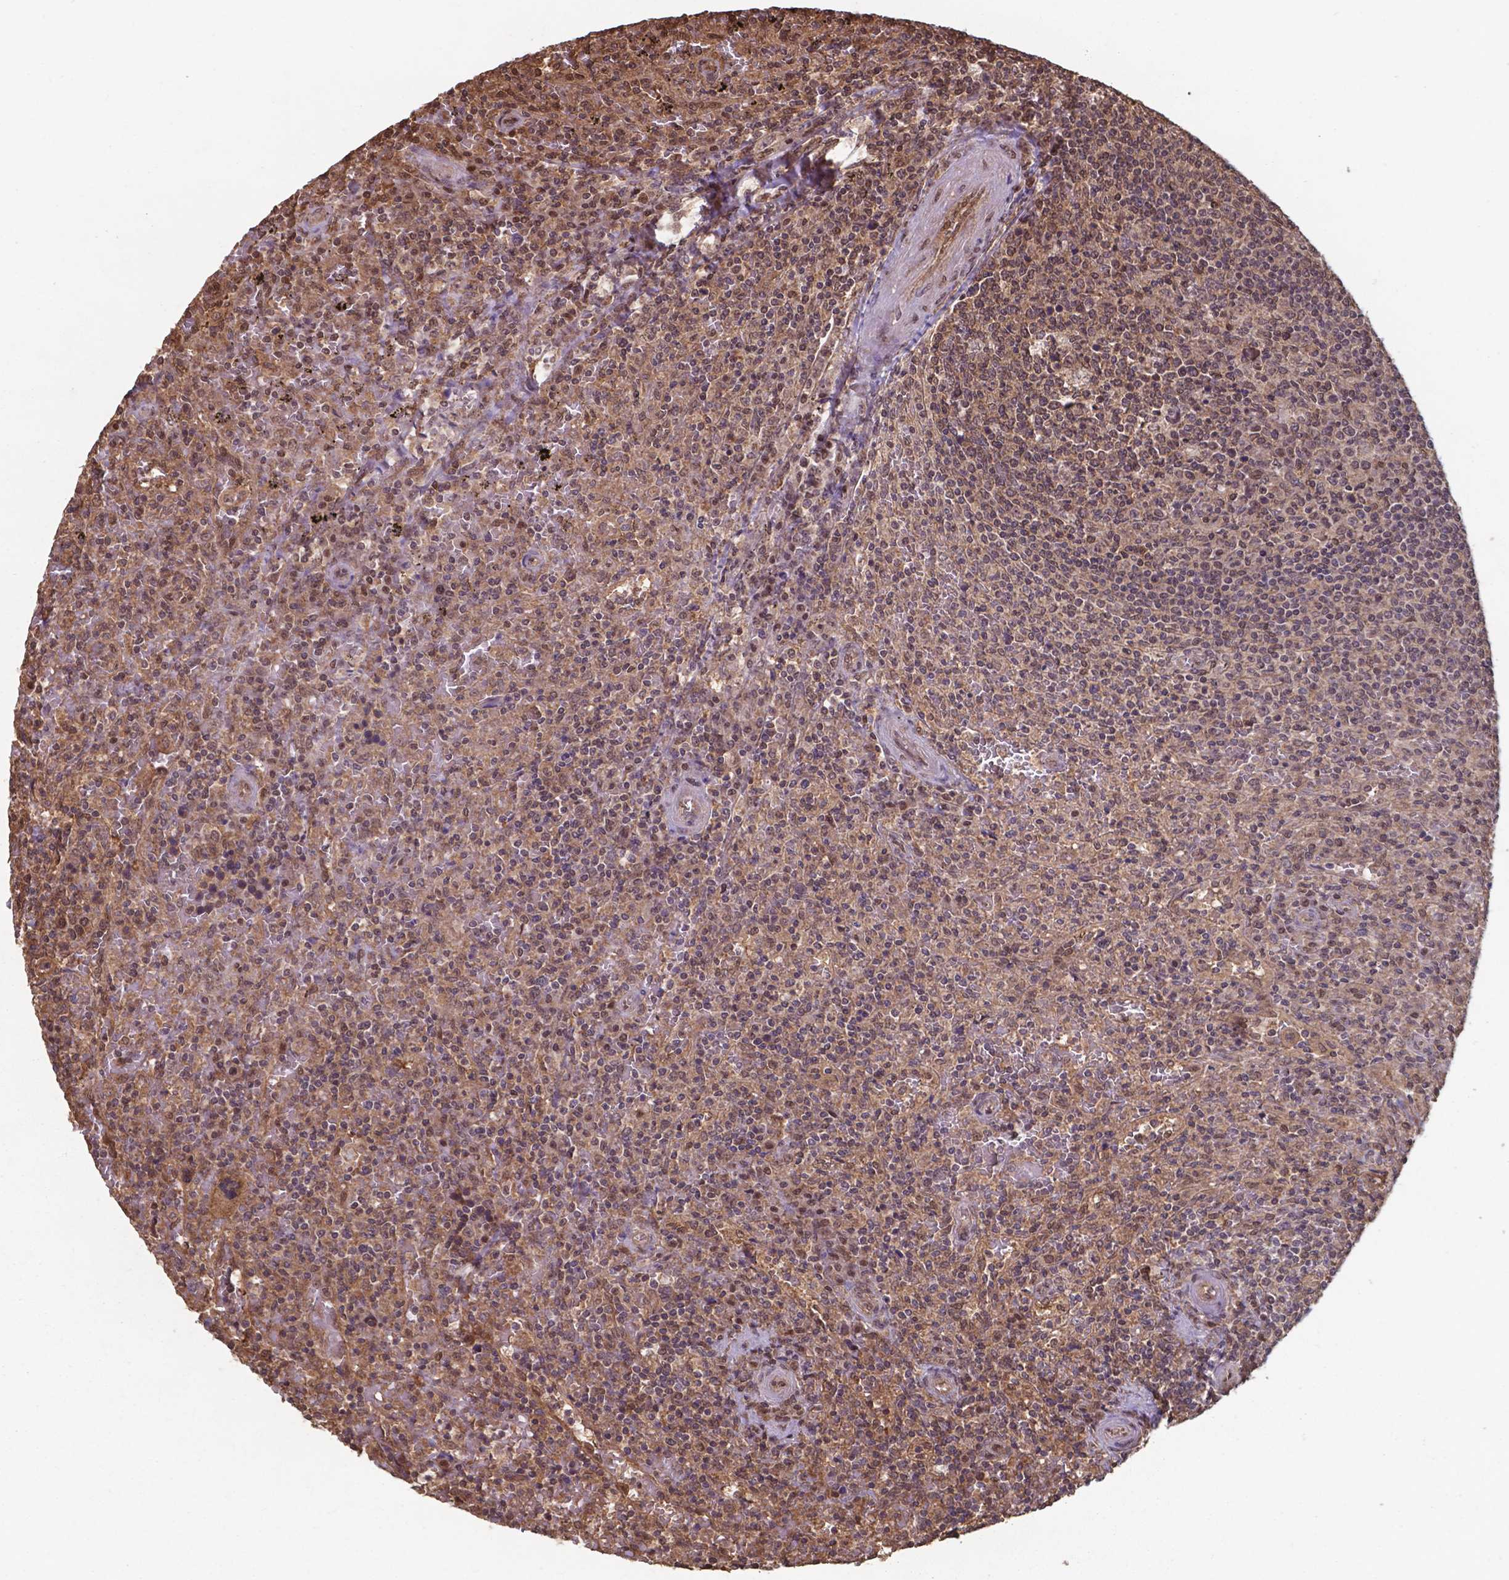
{"staining": {"intensity": "moderate", "quantity": ">75%", "location": "cytoplasmic/membranous,nuclear"}, "tissue": "lymphoma", "cell_type": "Tumor cells", "image_type": "cancer", "snomed": [{"axis": "morphology", "description": "Malignant lymphoma, non-Hodgkin's type, Low grade"}, {"axis": "topography", "description": "Spleen"}], "caption": "Protein staining of low-grade malignant lymphoma, non-Hodgkin's type tissue demonstrates moderate cytoplasmic/membranous and nuclear positivity in approximately >75% of tumor cells.", "gene": "CHP2", "patient": {"sex": "male", "age": 62}}